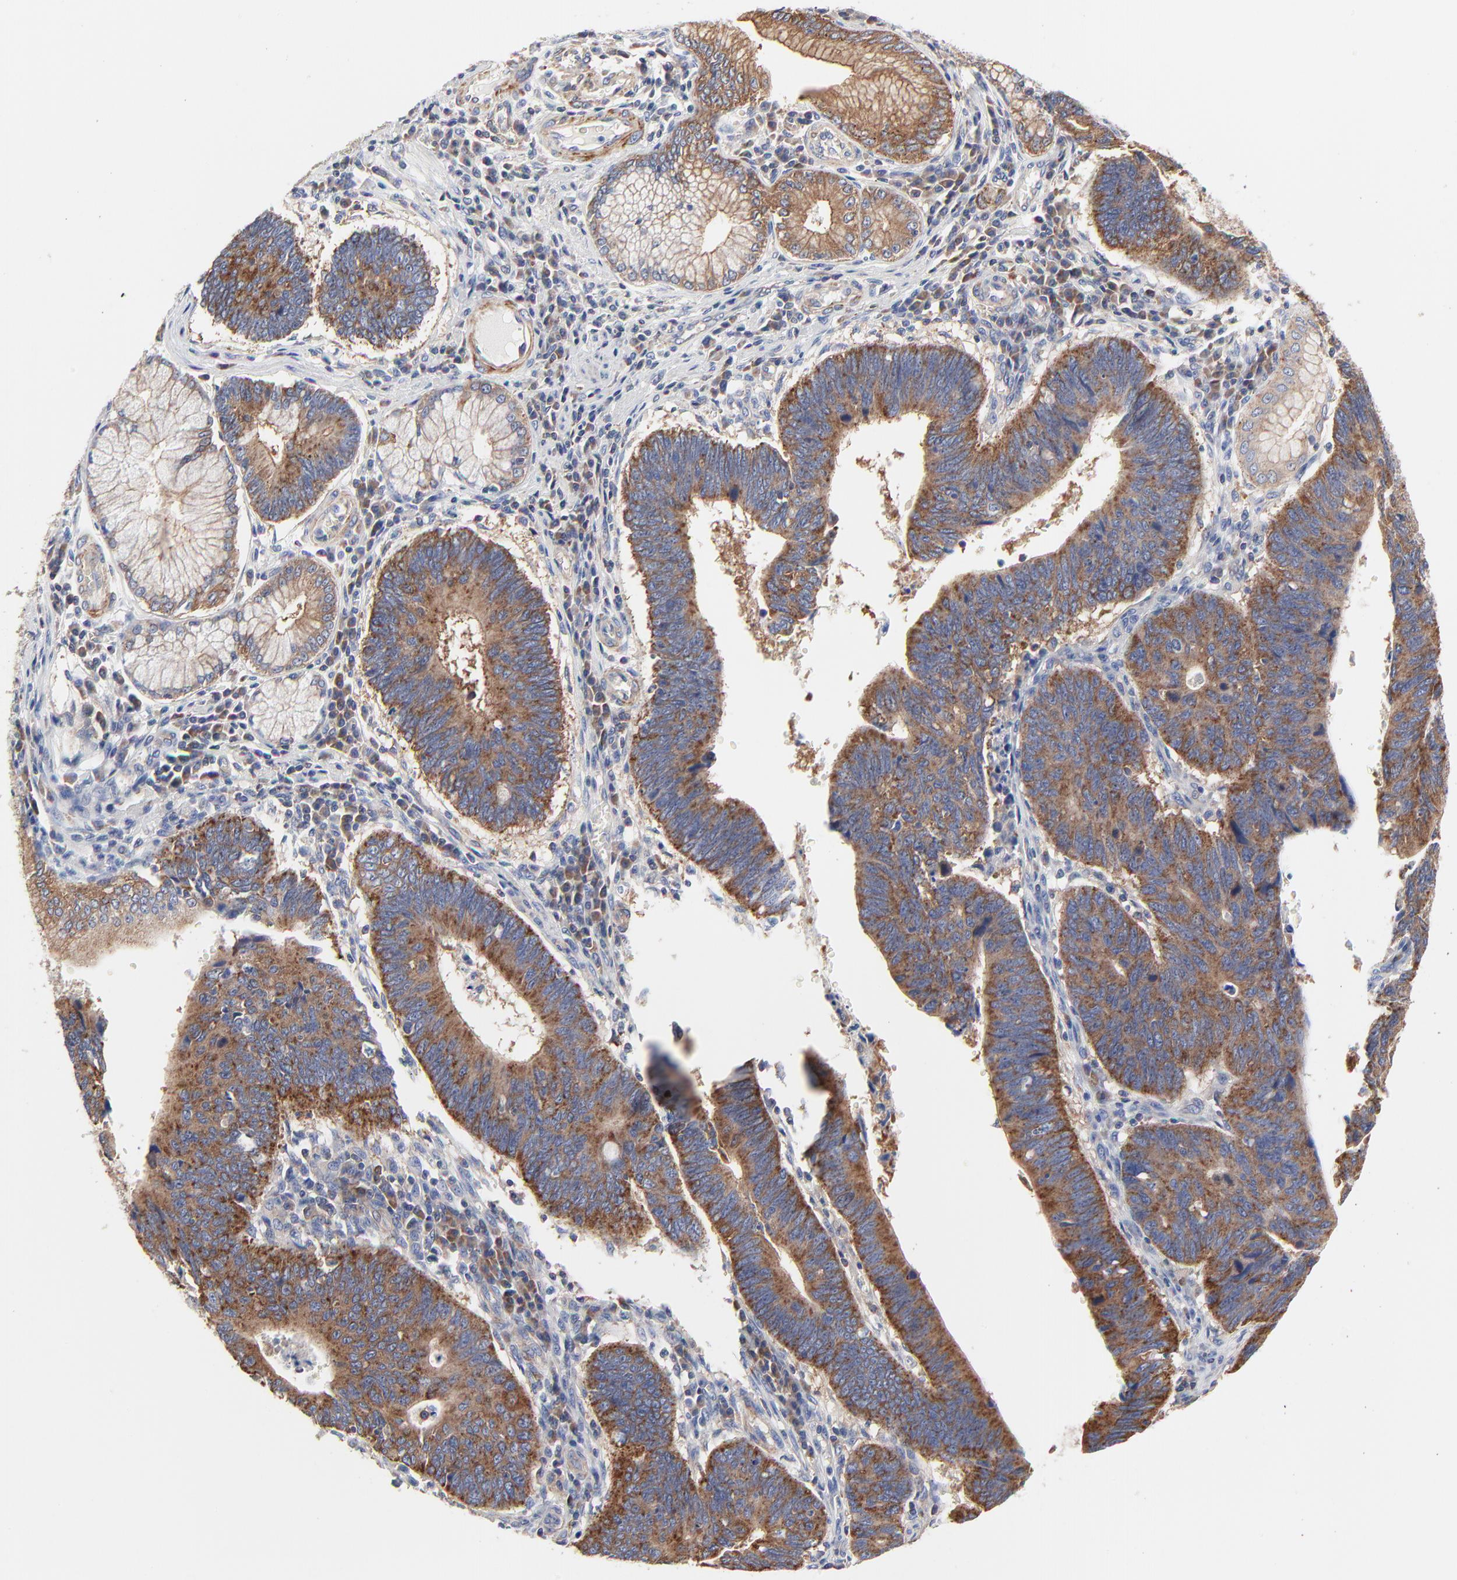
{"staining": {"intensity": "strong", "quantity": ">75%", "location": "cytoplasmic/membranous"}, "tissue": "stomach cancer", "cell_type": "Tumor cells", "image_type": "cancer", "snomed": [{"axis": "morphology", "description": "Adenocarcinoma, NOS"}, {"axis": "topography", "description": "Stomach"}], "caption": "Stomach adenocarcinoma stained with a brown dye displays strong cytoplasmic/membranous positive positivity in about >75% of tumor cells.", "gene": "CD2AP", "patient": {"sex": "male", "age": 59}}